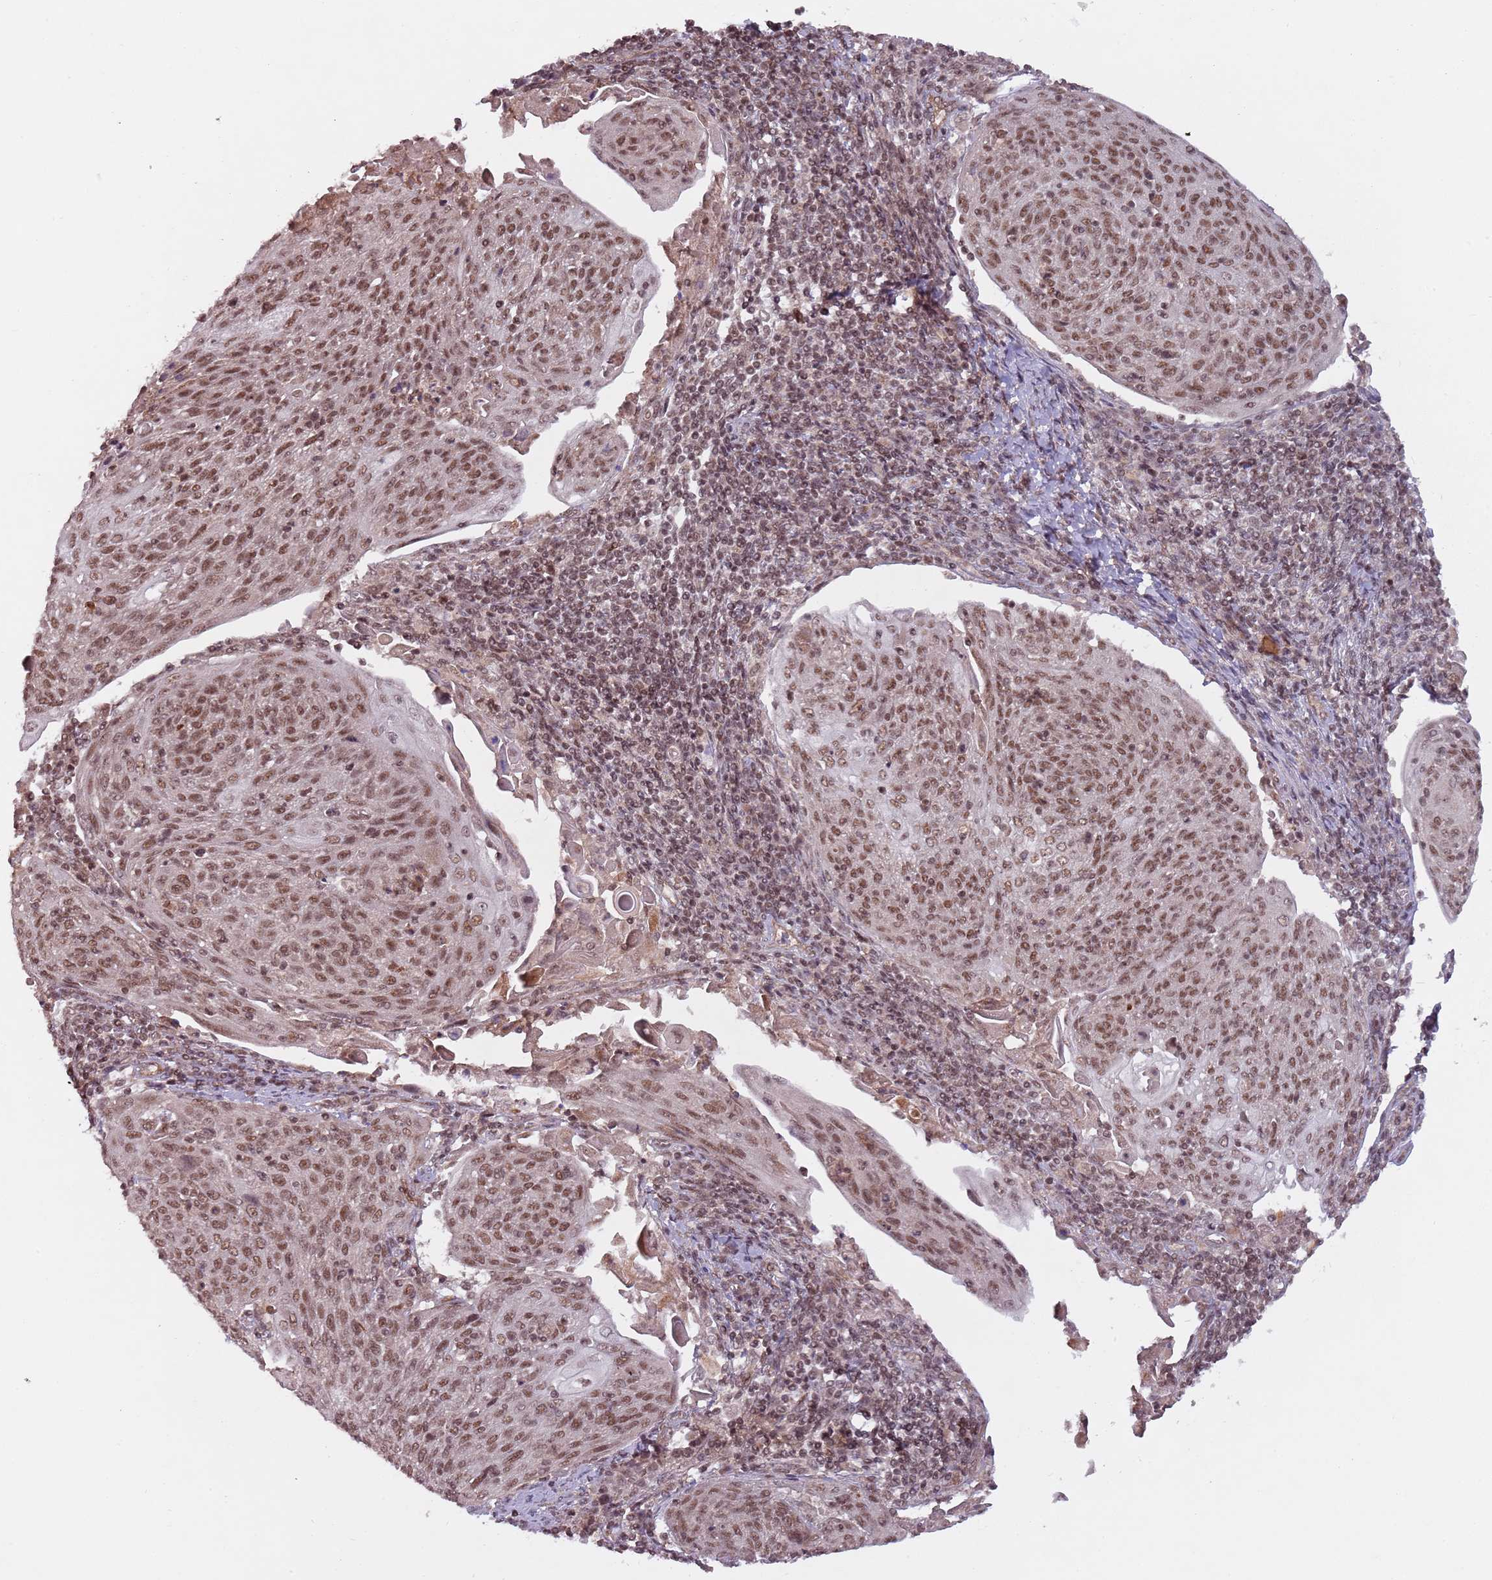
{"staining": {"intensity": "moderate", "quantity": ">75%", "location": "nuclear"}, "tissue": "cervical cancer", "cell_type": "Tumor cells", "image_type": "cancer", "snomed": [{"axis": "morphology", "description": "Squamous cell carcinoma, NOS"}, {"axis": "topography", "description": "Cervix"}], "caption": "This is a micrograph of immunohistochemistry staining of cervical squamous cell carcinoma, which shows moderate staining in the nuclear of tumor cells.", "gene": "SUDS3", "patient": {"sex": "female", "age": 67}}